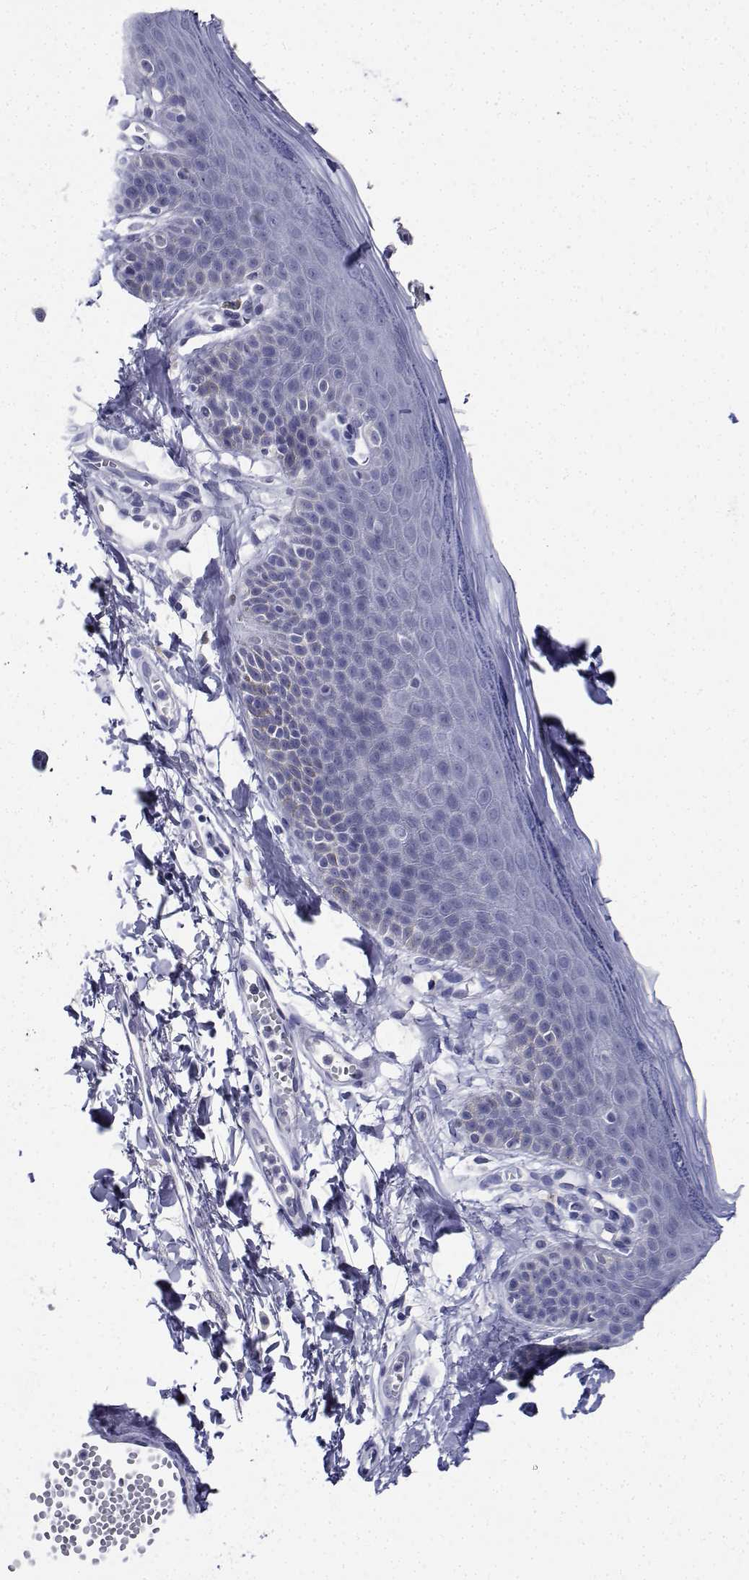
{"staining": {"intensity": "negative", "quantity": "none", "location": "none"}, "tissue": "skin", "cell_type": "Epidermal cells", "image_type": "normal", "snomed": [{"axis": "morphology", "description": "Normal tissue, NOS"}, {"axis": "topography", "description": "Anal"}], "caption": "Immunohistochemistry histopathology image of normal human skin stained for a protein (brown), which demonstrates no positivity in epidermal cells. (DAB (3,3'-diaminobenzidine) immunohistochemistry with hematoxylin counter stain).", "gene": "PLXNA4", "patient": {"sex": "male", "age": 53}}